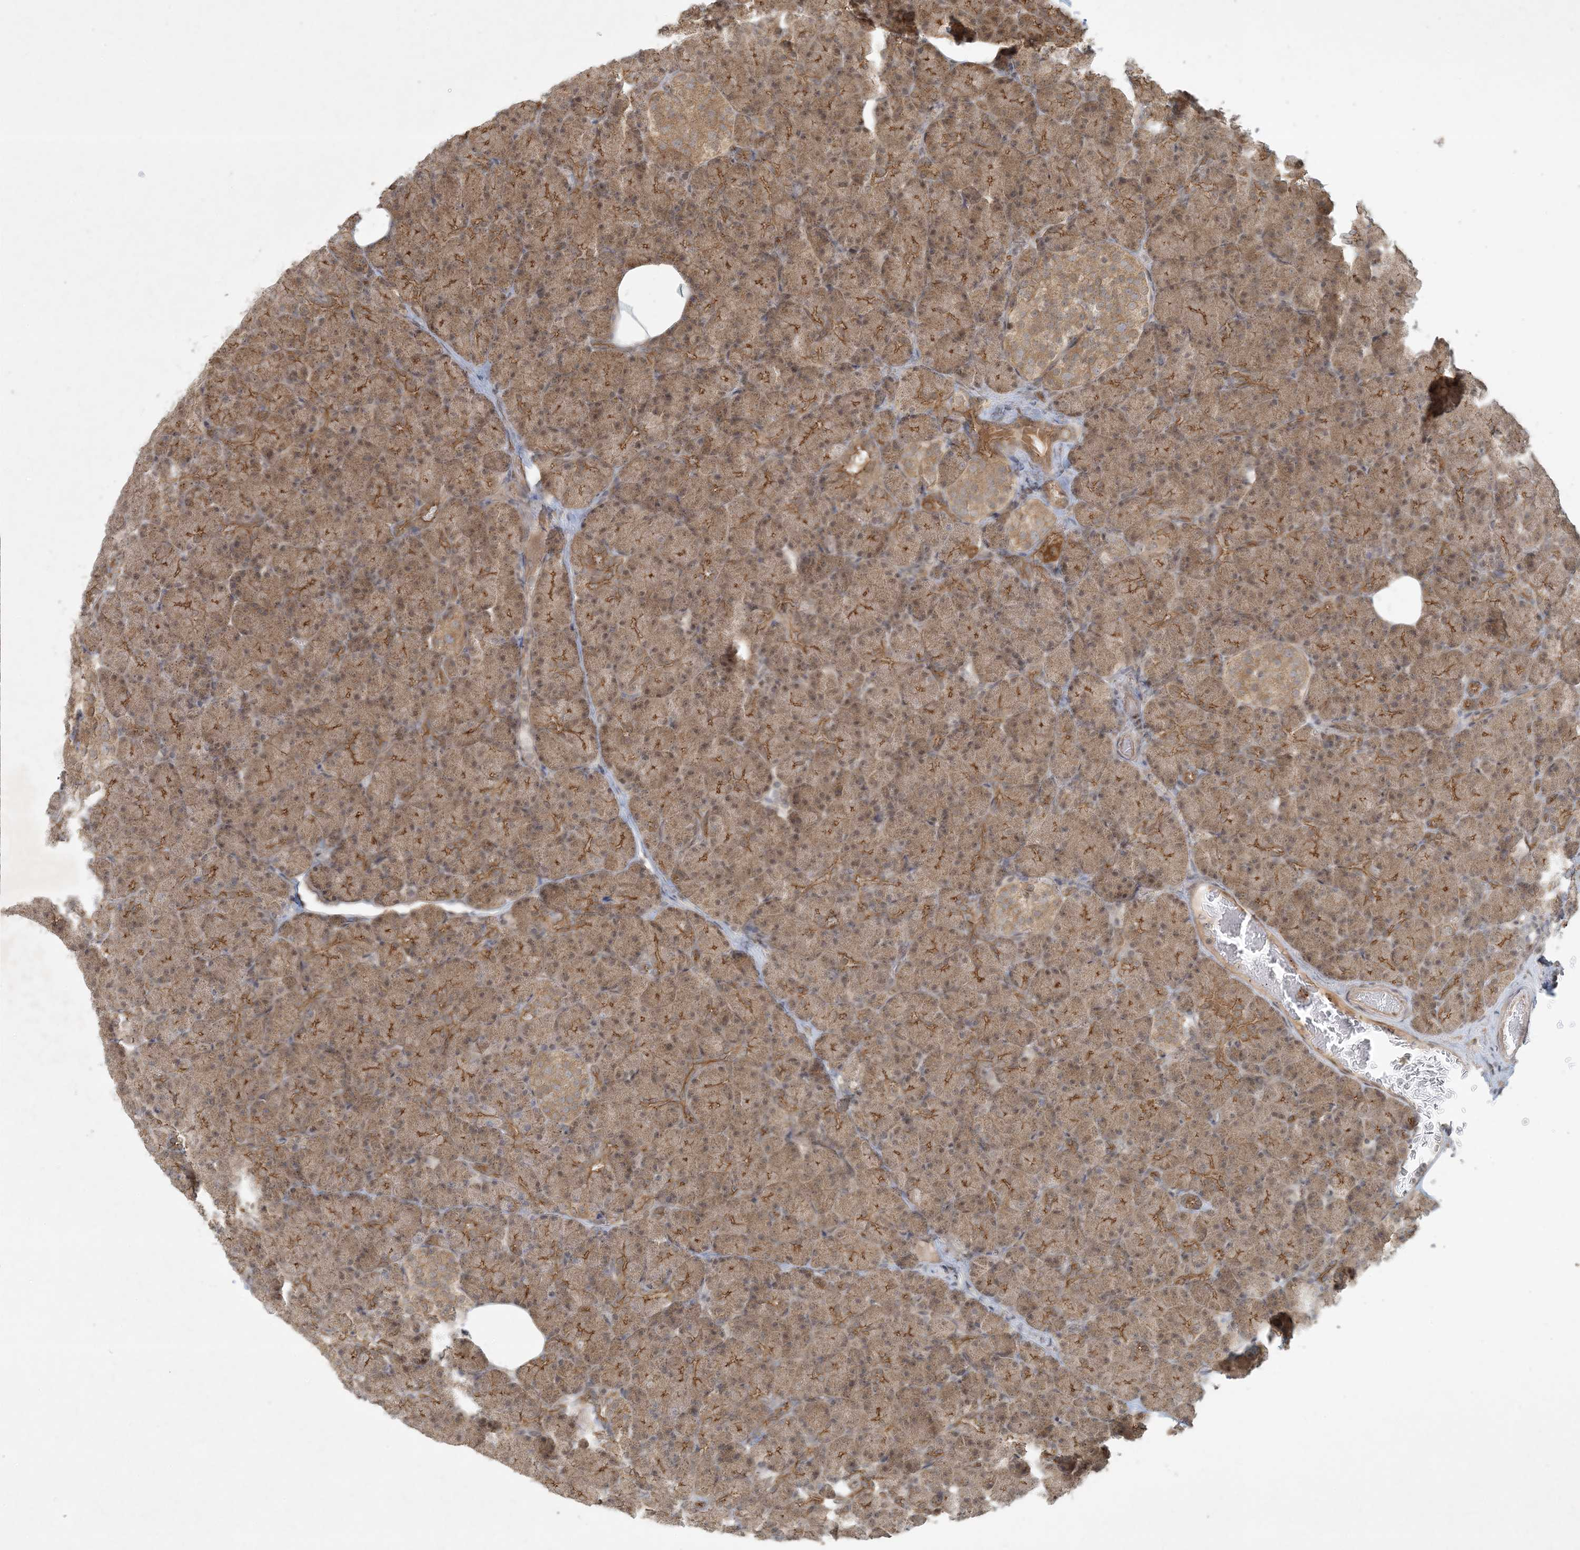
{"staining": {"intensity": "moderate", "quantity": ">75%", "location": "cytoplasmic/membranous,nuclear"}, "tissue": "pancreas", "cell_type": "Exocrine glandular cells", "image_type": "normal", "snomed": [{"axis": "morphology", "description": "Normal tissue, NOS"}, {"axis": "topography", "description": "Pancreas"}], "caption": "Immunohistochemistry staining of benign pancreas, which shows medium levels of moderate cytoplasmic/membranous,nuclear positivity in about >75% of exocrine glandular cells indicating moderate cytoplasmic/membranous,nuclear protein staining. The staining was performed using DAB (brown) for protein detection and nuclei were counterstained in hematoxylin (blue).", "gene": "BCORL1", "patient": {"sex": "female", "age": 43}}